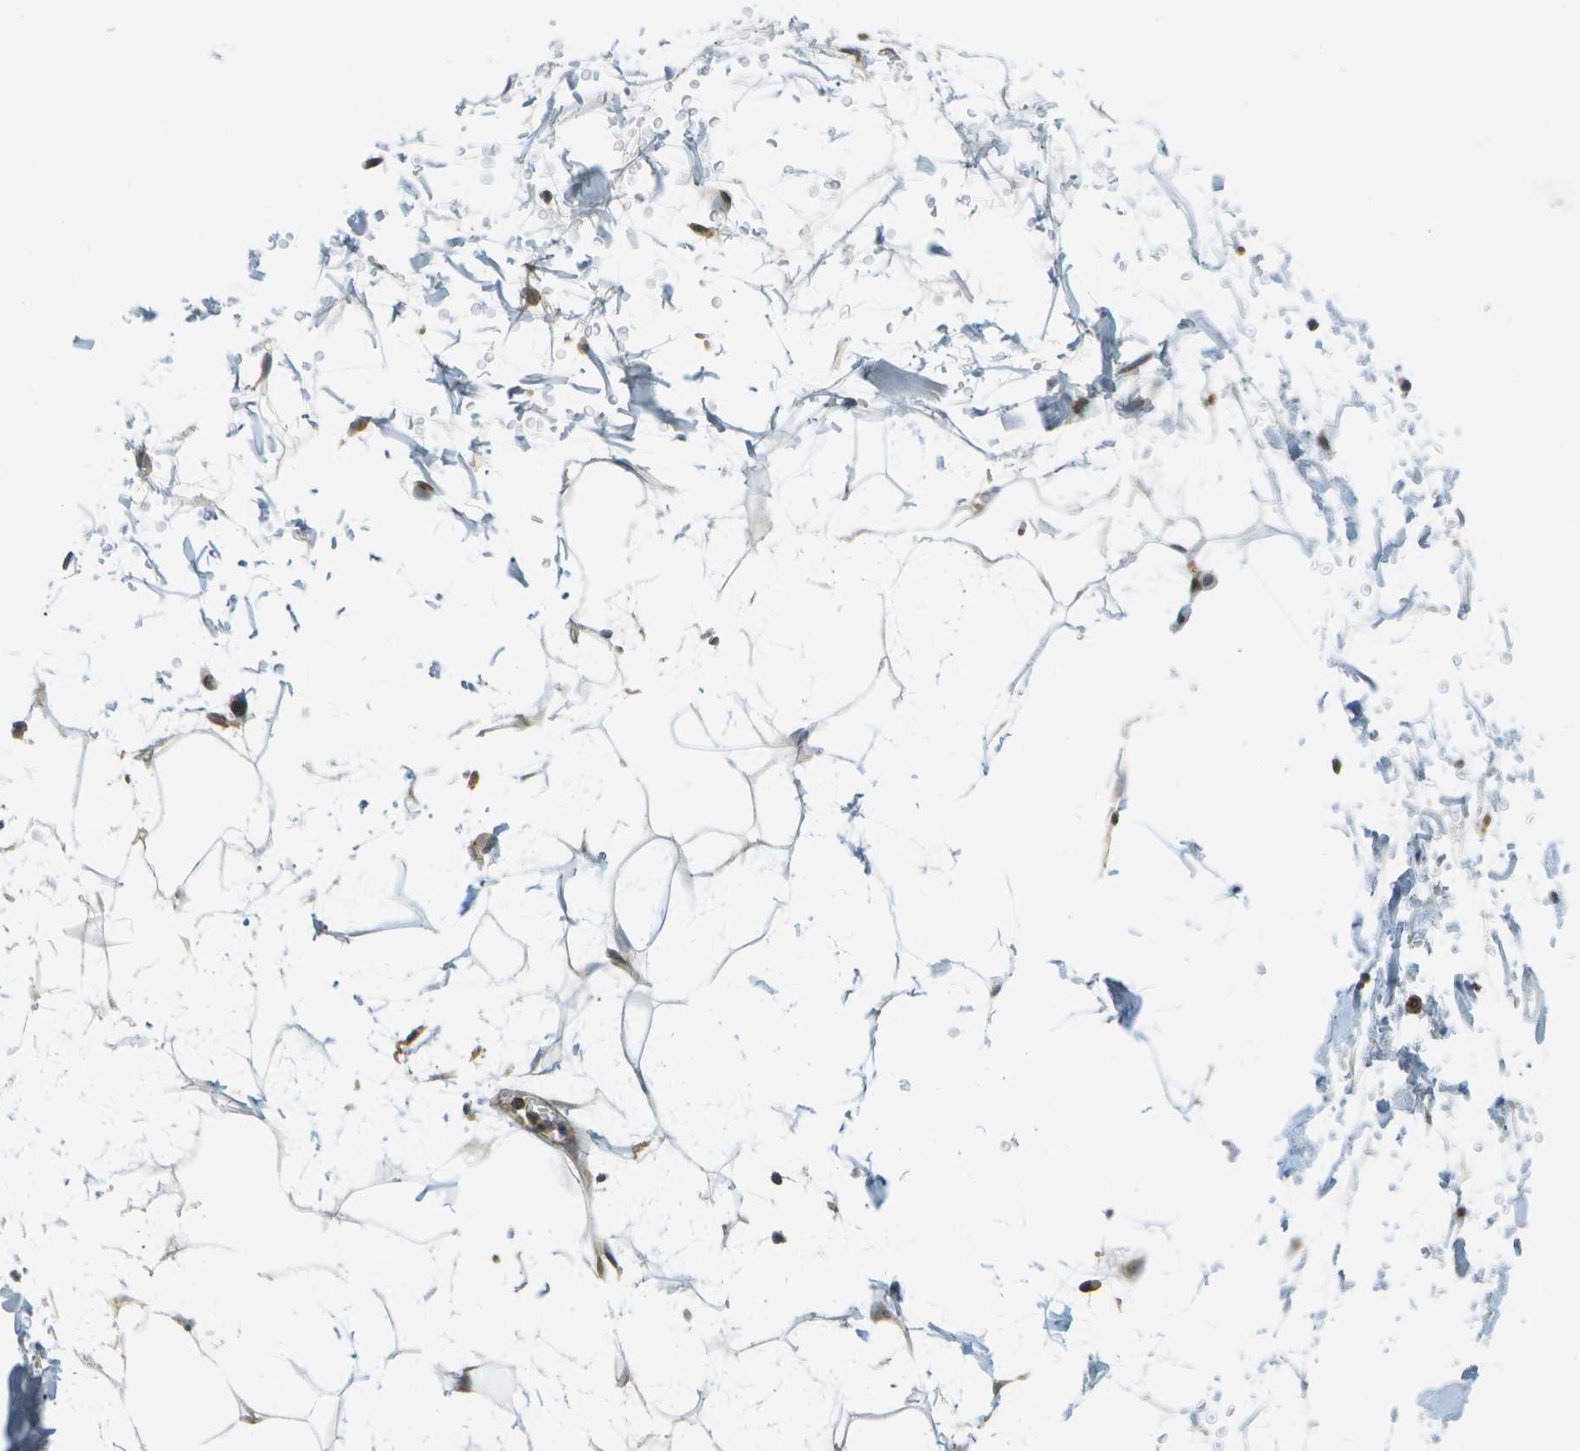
{"staining": {"intensity": "weak", "quantity": "25%-75%", "location": "cytoplasmic/membranous"}, "tissue": "adipose tissue", "cell_type": "Adipocytes", "image_type": "normal", "snomed": [{"axis": "morphology", "description": "Normal tissue, NOS"}, {"axis": "topography", "description": "Soft tissue"}], "caption": "Adipocytes show weak cytoplasmic/membranous staining in approximately 25%-75% of cells in normal adipose tissue. (IHC, brightfield microscopy, high magnification).", "gene": "TMTC1", "patient": {"sex": "male", "age": 72}}